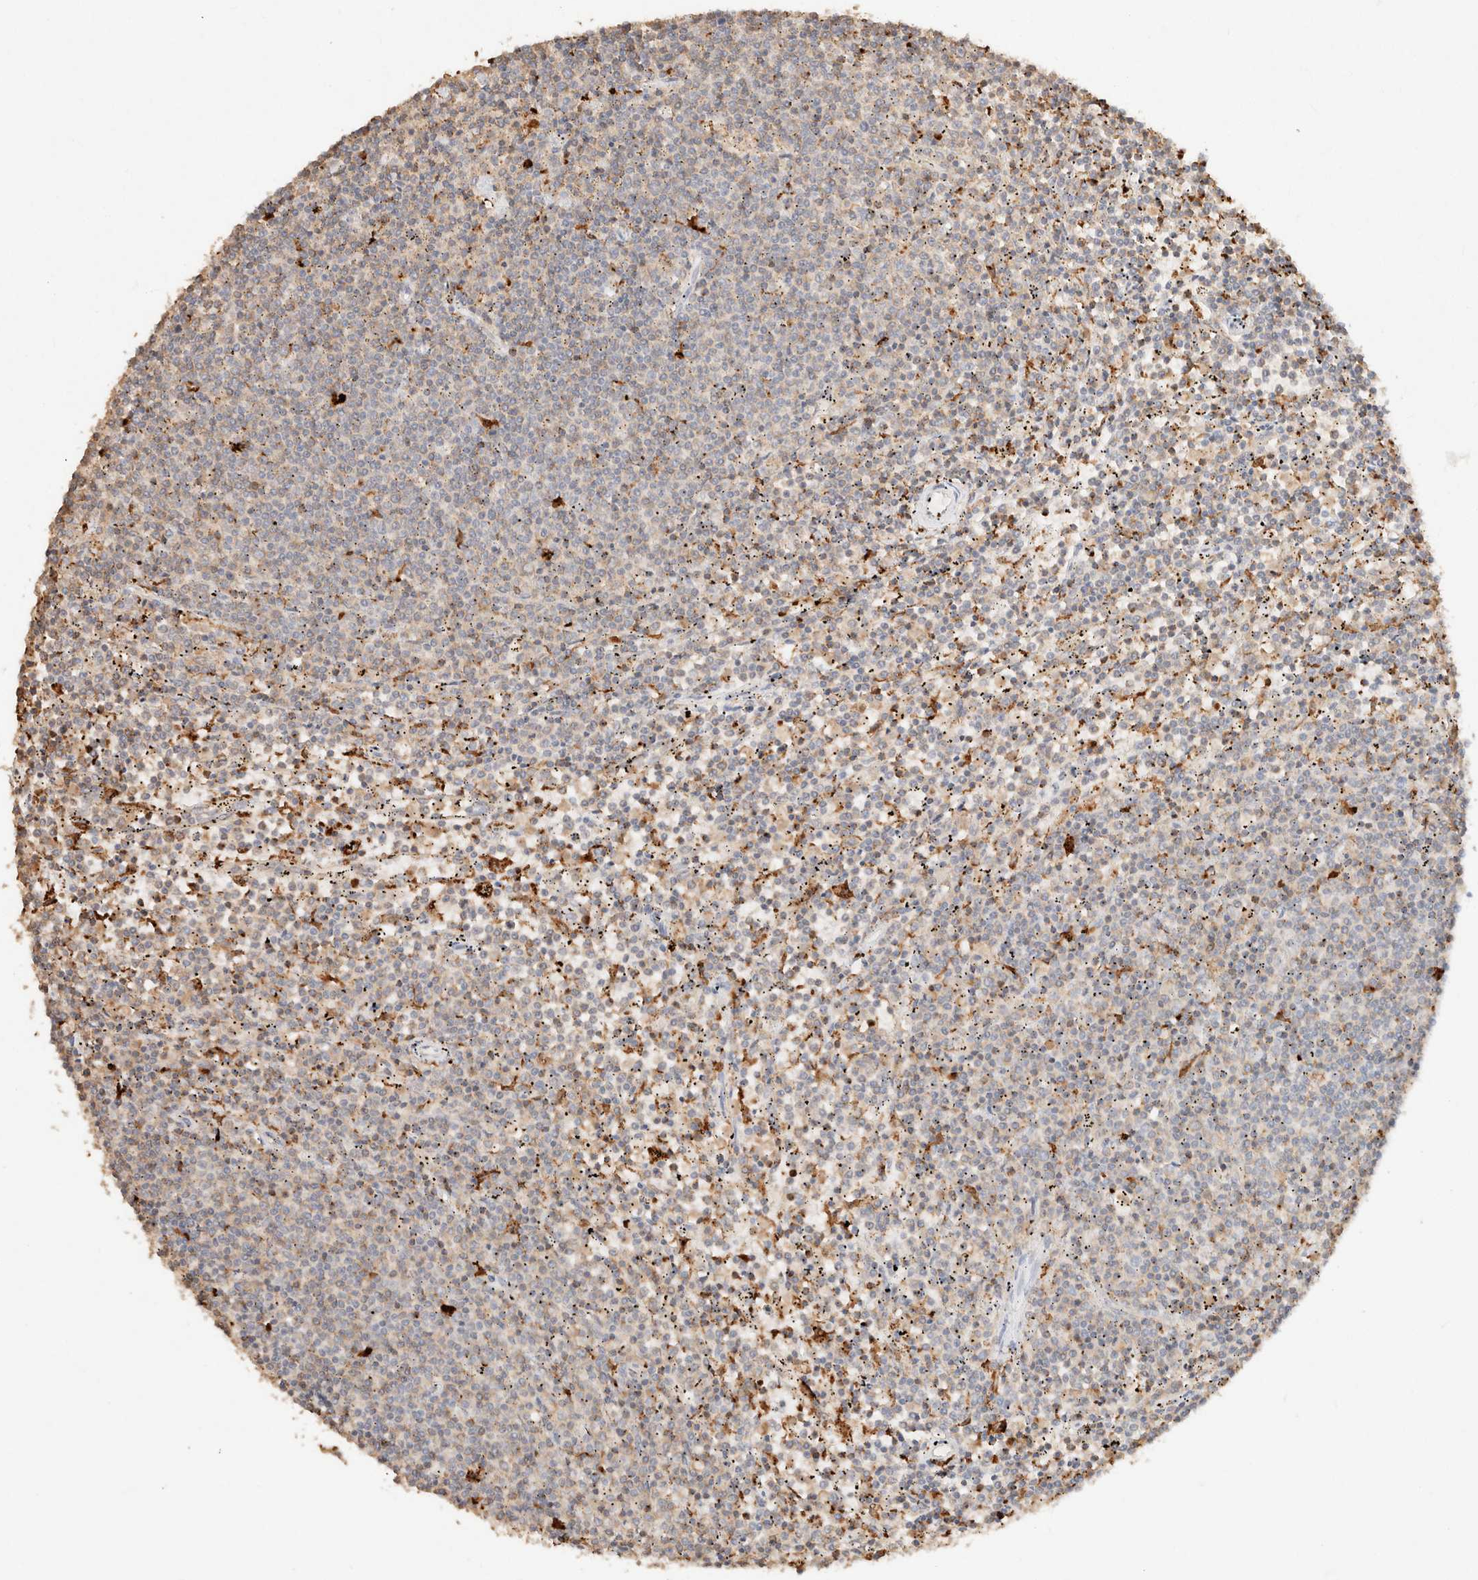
{"staining": {"intensity": "negative", "quantity": "none", "location": "none"}, "tissue": "lymphoma", "cell_type": "Tumor cells", "image_type": "cancer", "snomed": [{"axis": "morphology", "description": "Malignant lymphoma, non-Hodgkin's type, Low grade"}, {"axis": "topography", "description": "Spleen"}], "caption": "Human lymphoma stained for a protein using immunohistochemistry reveals no expression in tumor cells.", "gene": "CTSC", "patient": {"sex": "female", "age": 50}}